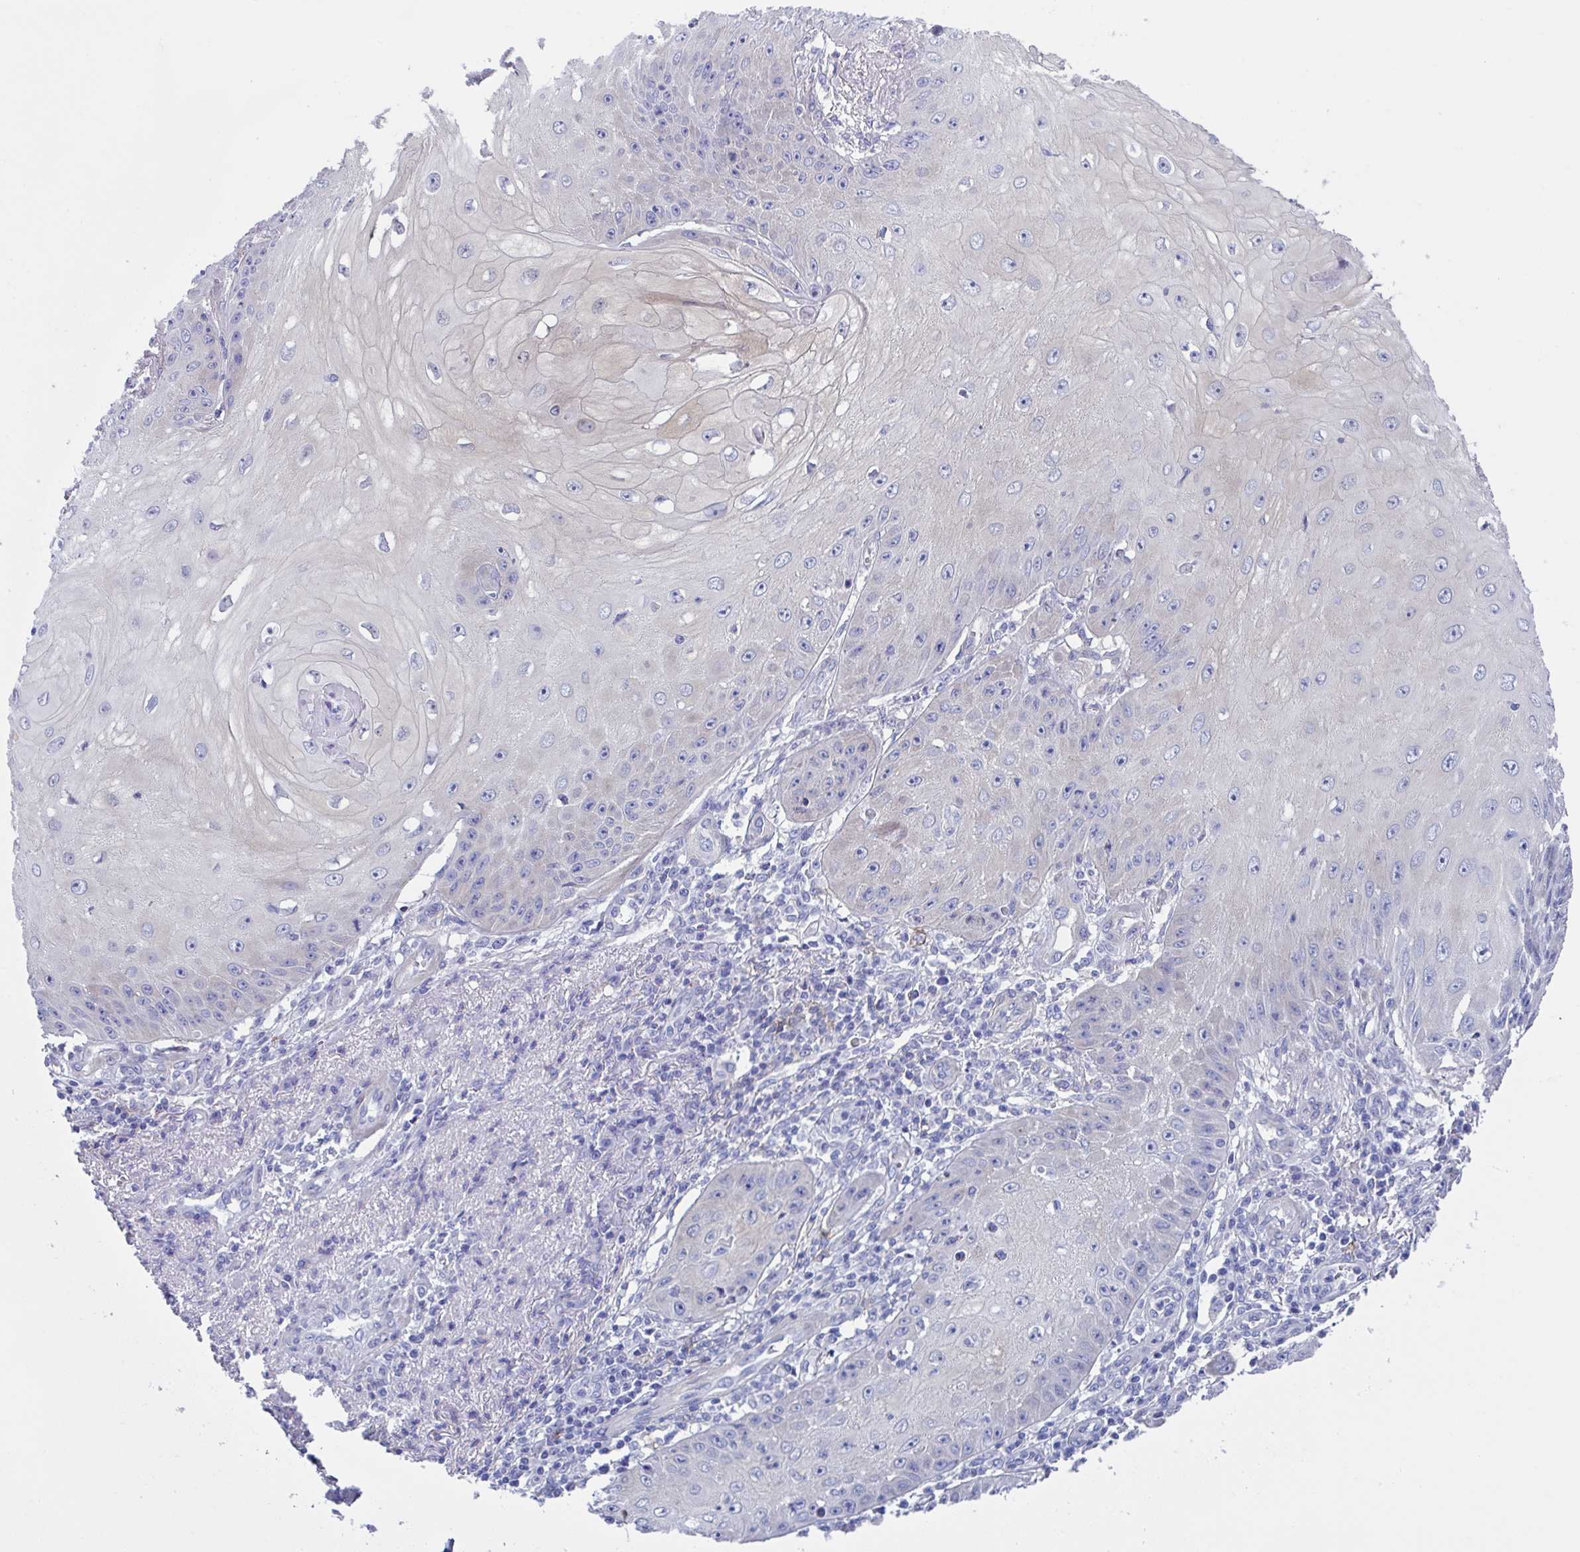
{"staining": {"intensity": "negative", "quantity": "none", "location": "none"}, "tissue": "skin cancer", "cell_type": "Tumor cells", "image_type": "cancer", "snomed": [{"axis": "morphology", "description": "Squamous cell carcinoma, NOS"}, {"axis": "topography", "description": "Skin"}], "caption": "There is no significant staining in tumor cells of skin cancer.", "gene": "LPIN3", "patient": {"sex": "male", "age": 70}}